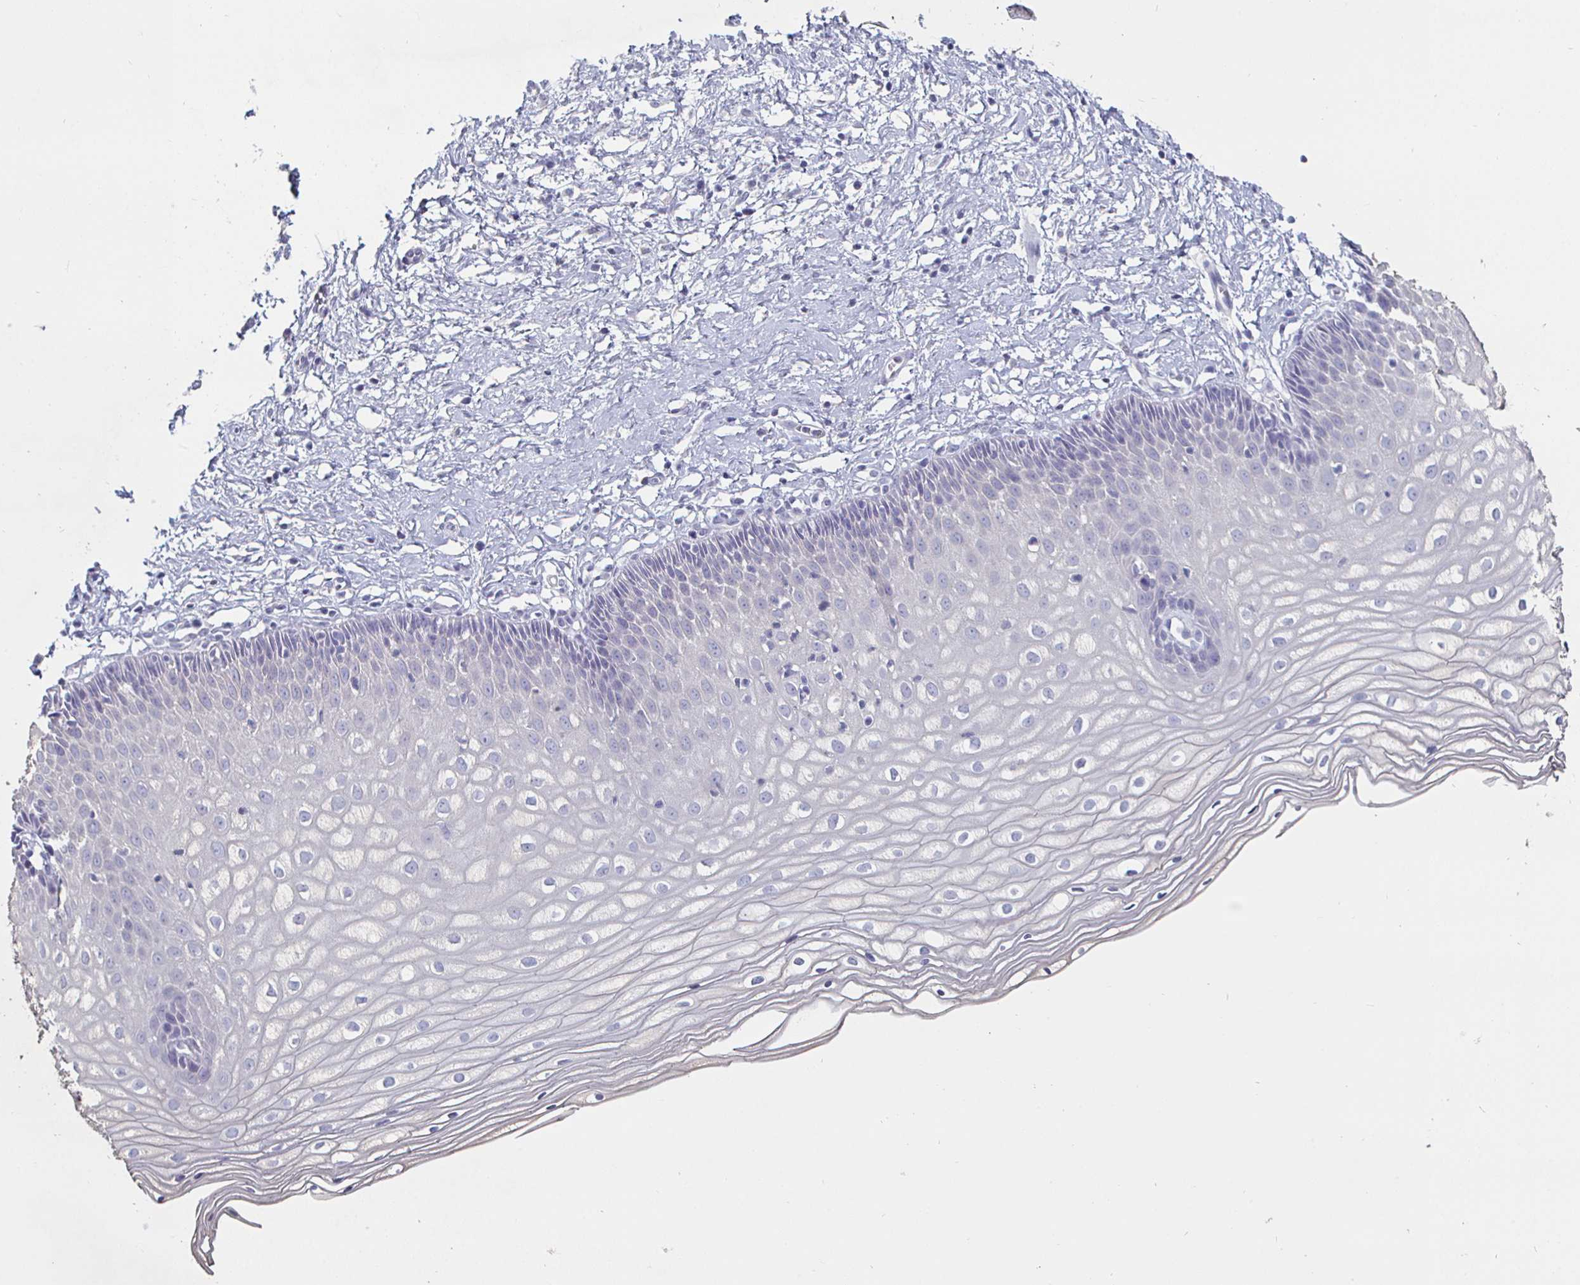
{"staining": {"intensity": "negative", "quantity": "none", "location": "none"}, "tissue": "cervix", "cell_type": "Glandular cells", "image_type": "normal", "snomed": [{"axis": "morphology", "description": "Normal tissue, NOS"}, {"axis": "topography", "description": "Cervix"}], "caption": "This is a photomicrograph of IHC staining of unremarkable cervix, which shows no staining in glandular cells.", "gene": "ENPP1", "patient": {"sex": "female", "age": 36}}